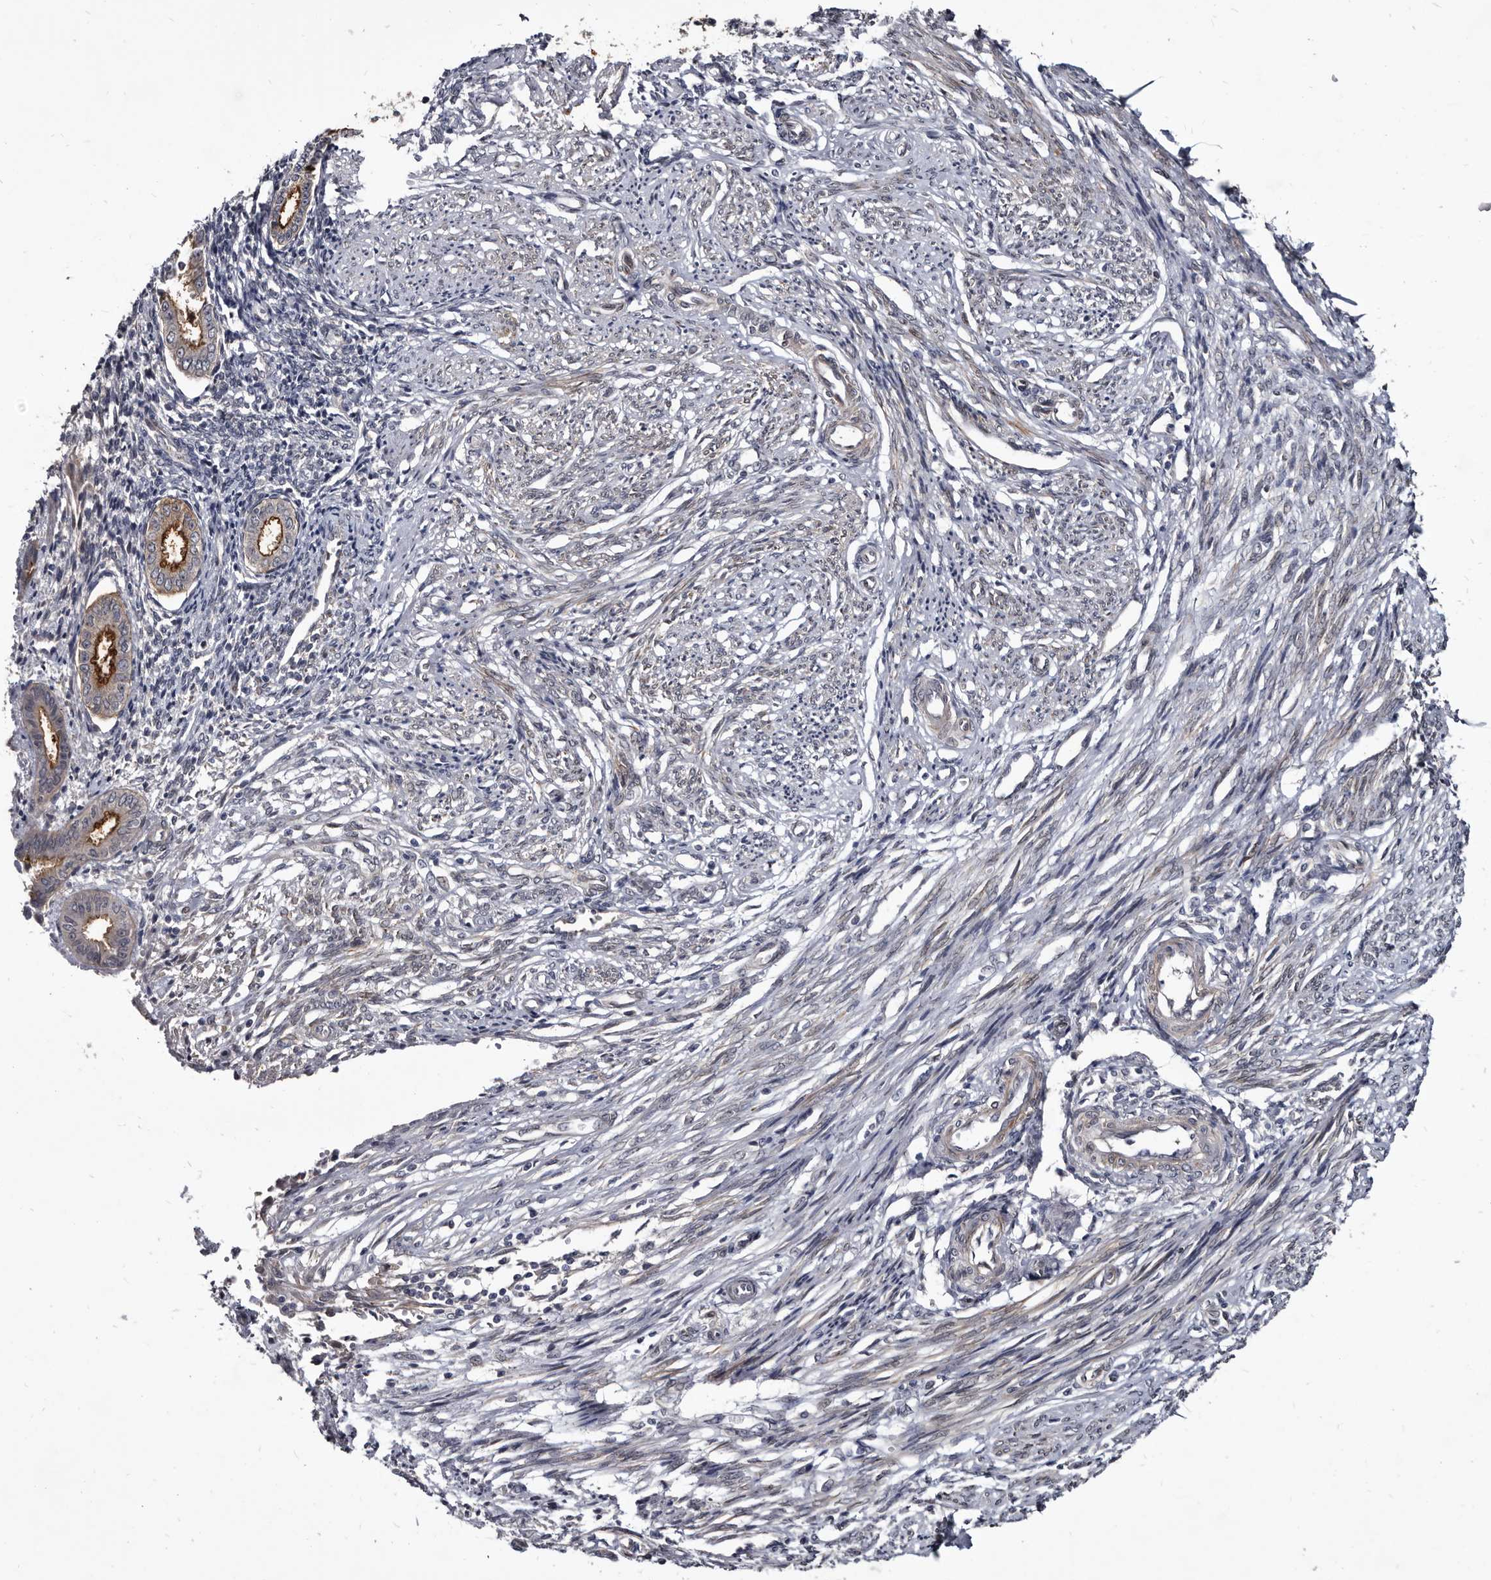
{"staining": {"intensity": "weak", "quantity": "<25%", "location": "cytoplasmic/membranous"}, "tissue": "endometrium", "cell_type": "Cells in endometrial stroma", "image_type": "normal", "snomed": [{"axis": "morphology", "description": "Normal tissue, NOS"}, {"axis": "topography", "description": "Endometrium"}], "caption": "This is an IHC histopathology image of benign endometrium. There is no staining in cells in endometrial stroma.", "gene": "PROM1", "patient": {"sex": "female", "age": 56}}